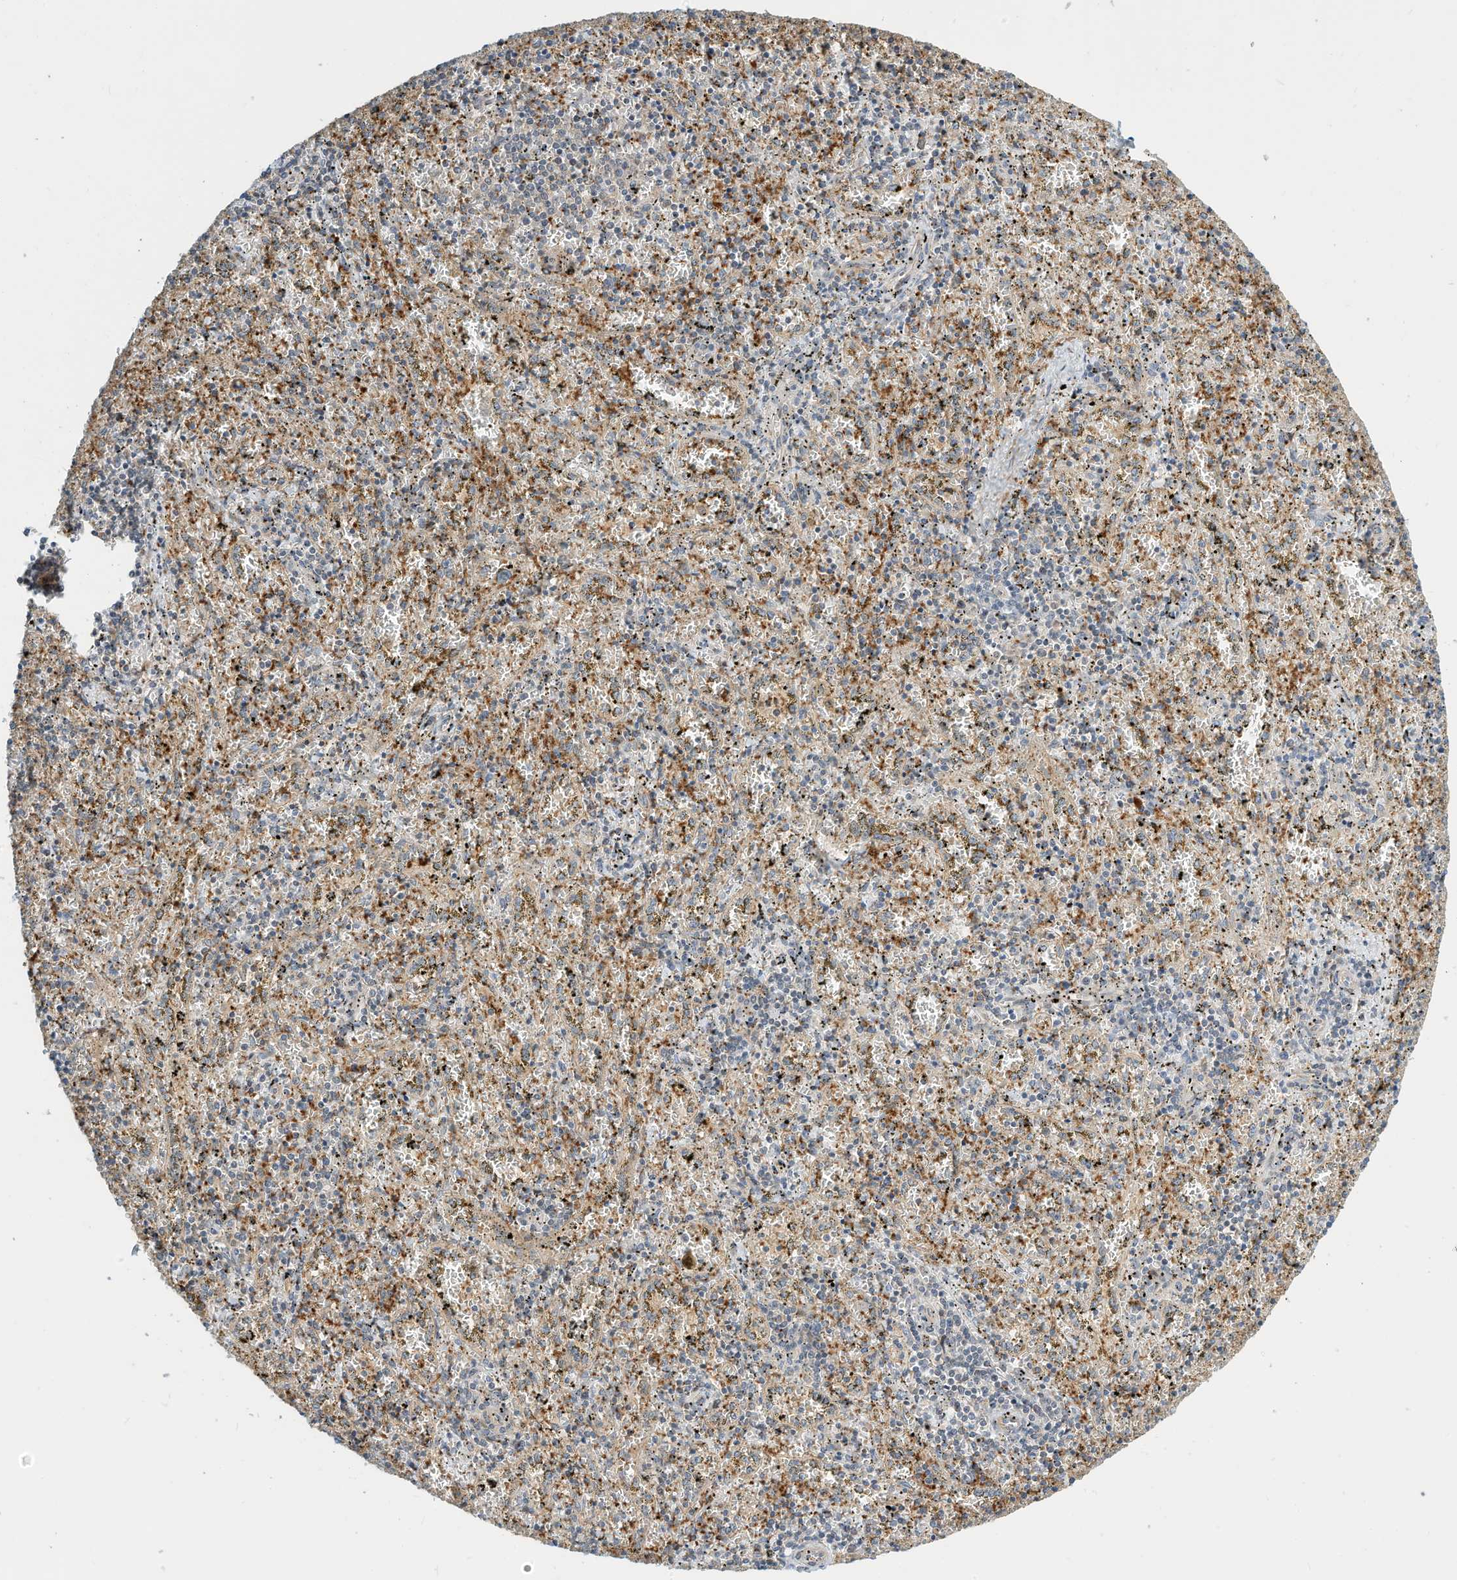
{"staining": {"intensity": "moderate", "quantity": "25%-75%", "location": "cytoplasmic/membranous"}, "tissue": "spleen", "cell_type": "Cells in red pulp", "image_type": "normal", "snomed": [{"axis": "morphology", "description": "Normal tissue, NOS"}, {"axis": "topography", "description": "Spleen"}], "caption": "A brown stain shows moderate cytoplasmic/membranous staining of a protein in cells in red pulp of normal spleen.", "gene": "OFD1", "patient": {"sex": "male", "age": 11}}